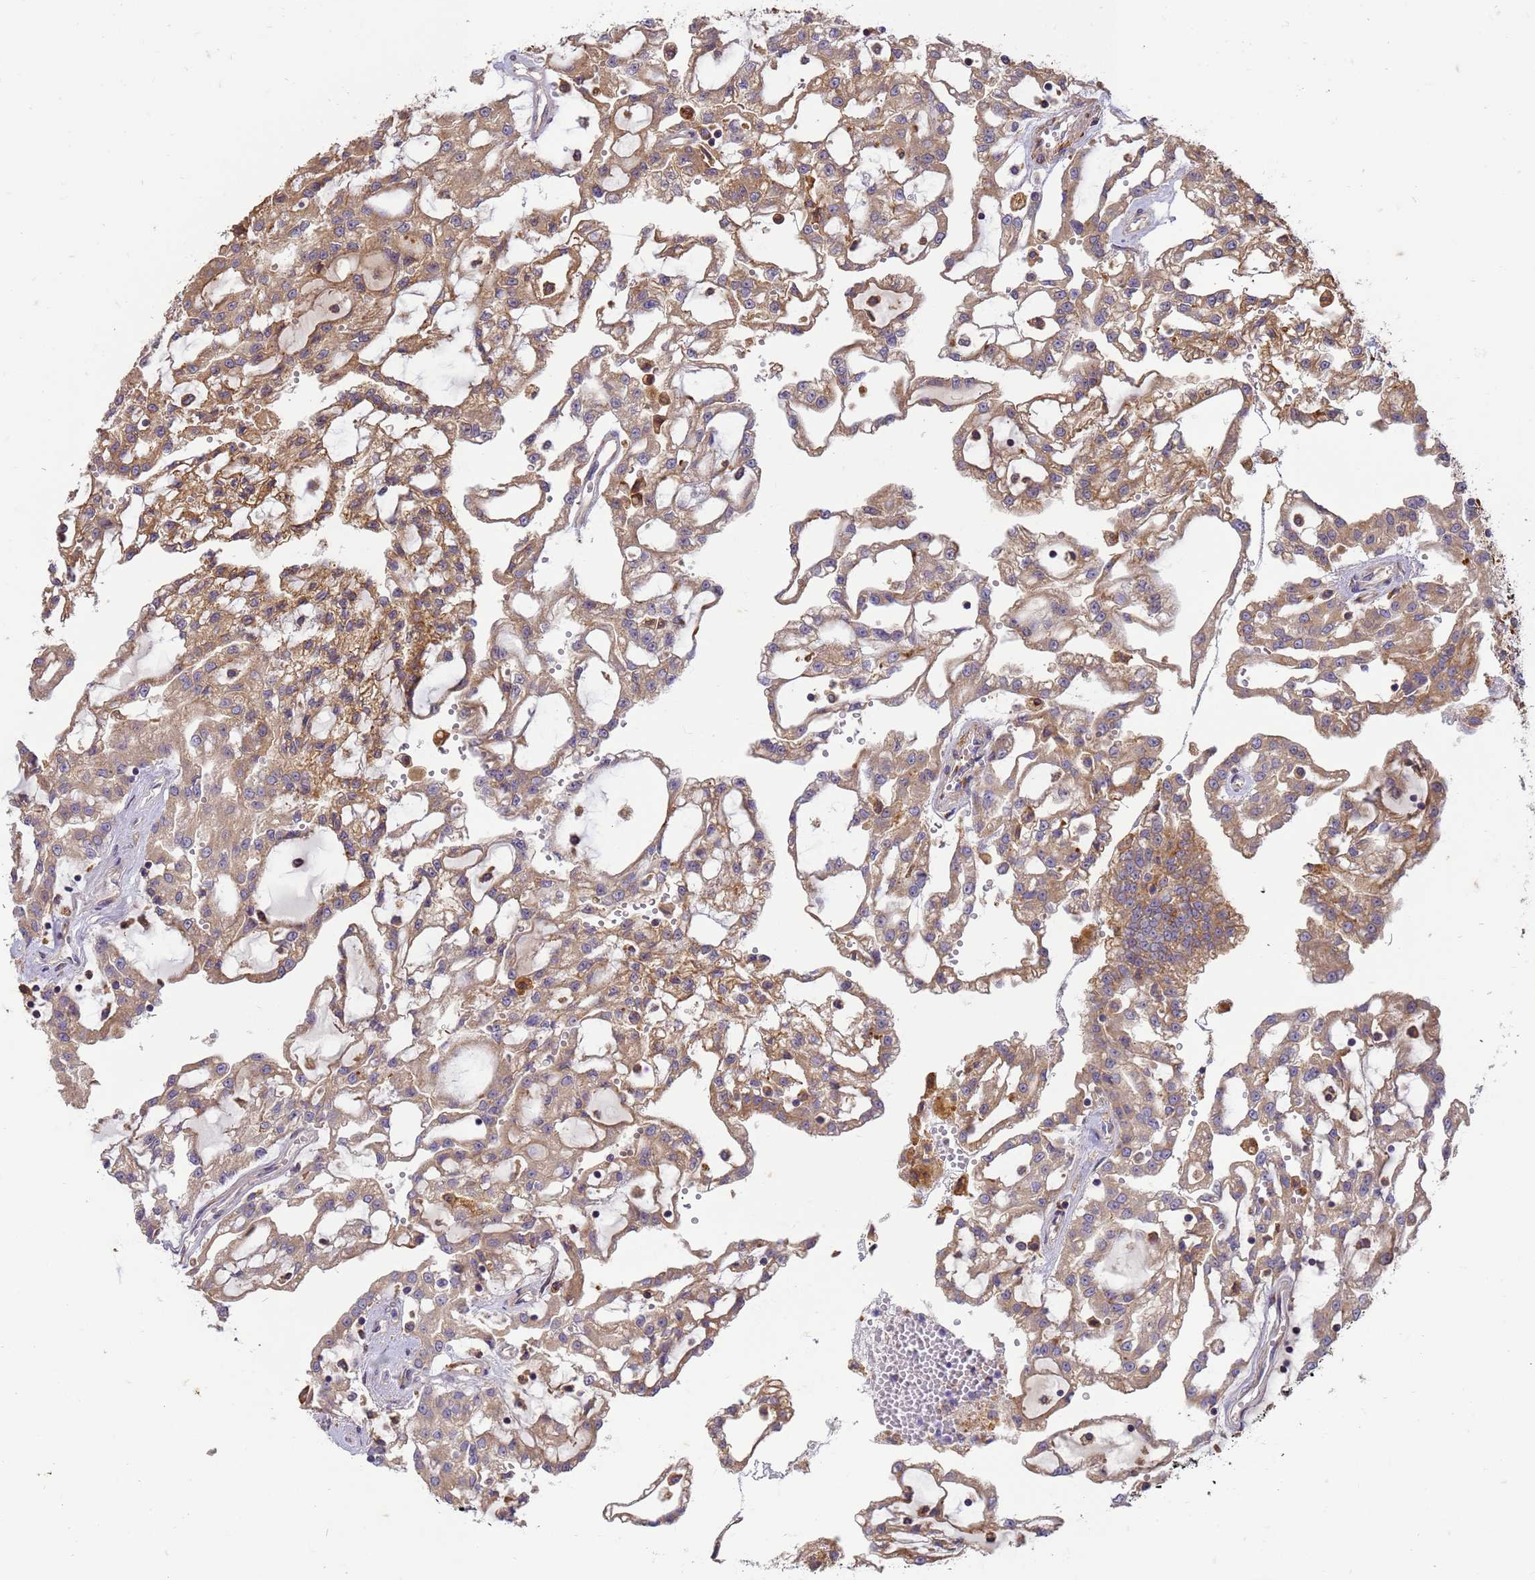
{"staining": {"intensity": "moderate", "quantity": ">75%", "location": "cytoplasmic/membranous"}, "tissue": "renal cancer", "cell_type": "Tumor cells", "image_type": "cancer", "snomed": [{"axis": "morphology", "description": "Adenocarcinoma, NOS"}, {"axis": "topography", "description": "Kidney"}], "caption": "Immunohistochemistry (IHC) (DAB (3,3'-diaminobenzidine)) staining of renal cancer displays moderate cytoplasmic/membranous protein positivity in approximately >75% of tumor cells.", "gene": "M6PR", "patient": {"sex": "male", "age": 63}}